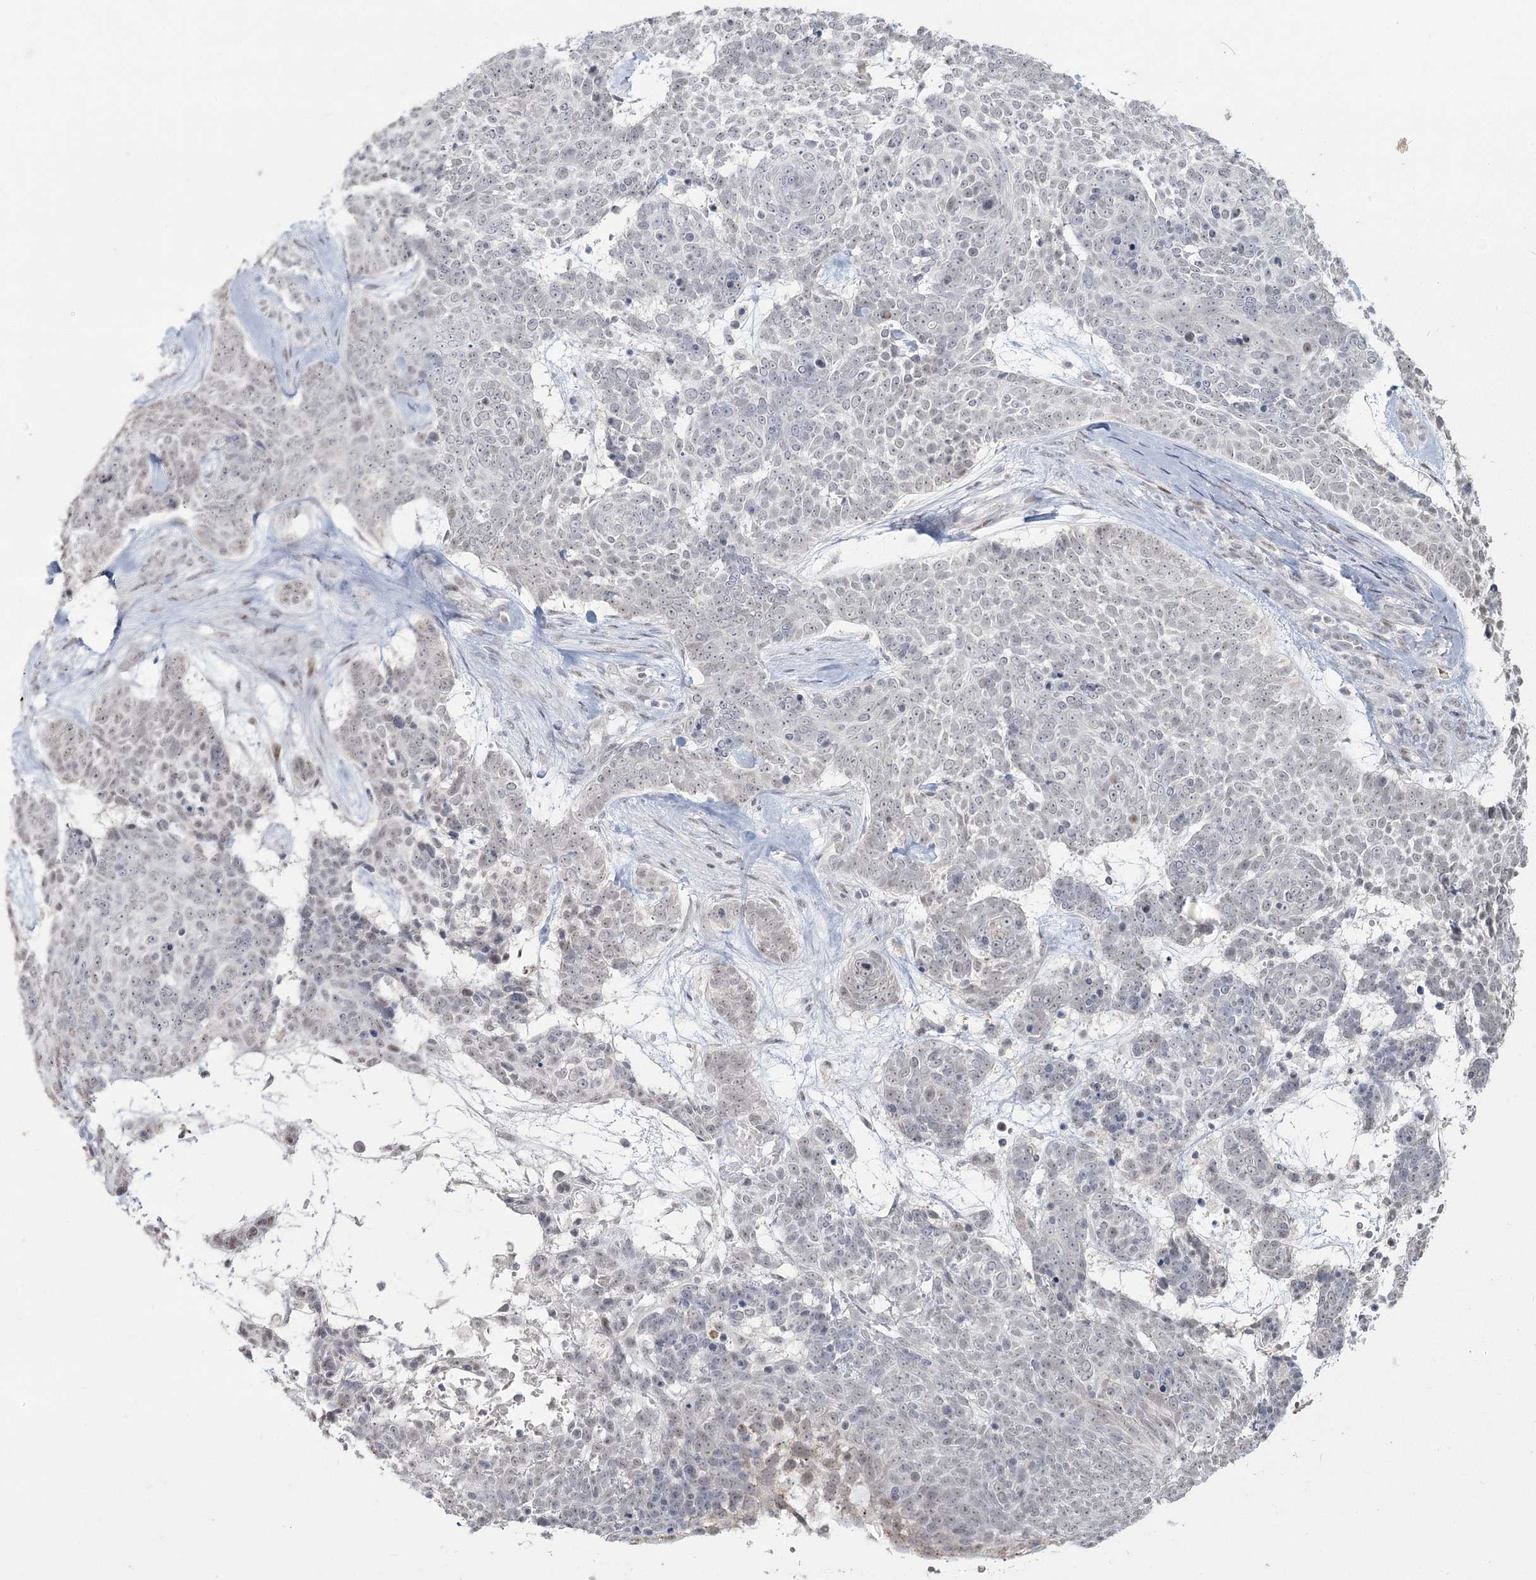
{"staining": {"intensity": "negative", "quantity": "none", "location": "none"}, "tissue": "skin cancer", "cell_type": "Tumor cells", "image_type": "cancer", "snomed": [{"axis": "morphology", "description": "Basal cell carcinoma"}, {"axis": "topography", "description": "Skin"}], "caption": "Tumor cells show no significant staining in skin cancer (basal cell carcinoma). (DAB (3,3'-diaminobenzidine) immunohistochemistry (IHC), high magnification).", "gene": "LY6G5C", "patient": {"sex": "female", "age": 81}}